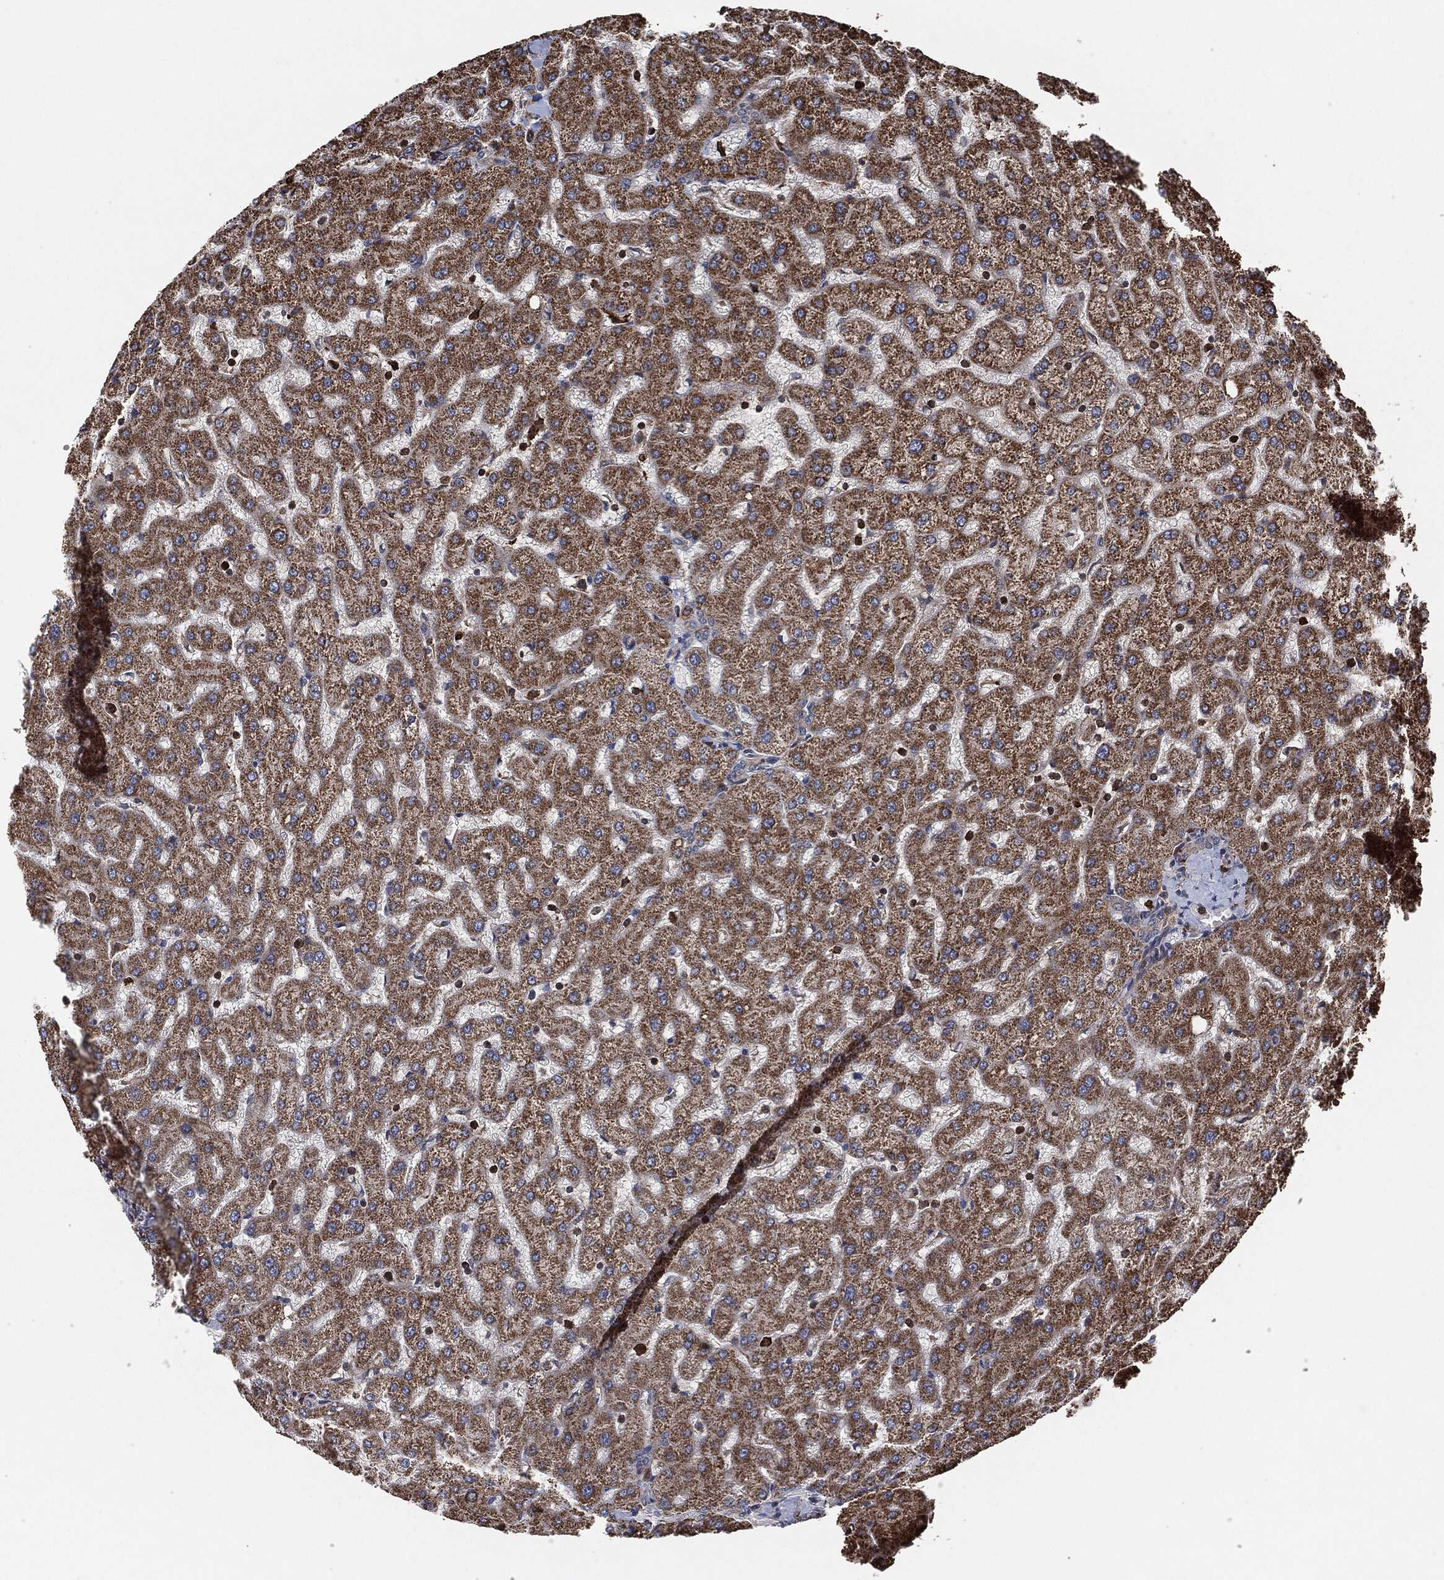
{"staining": {"intensity": "negative", "quantity": "none", "location": "none"}, "tissue": "liver", "cell_type": "Cholangiocytes", "image_type": "normal", "snomed": [{"axis": "morphology", "description": "Normal tissue, NOS"}, {"axis": "topography", "description": "Liver"}], "caption": "Image shows no significant protein positivity in cholangiocytes of benign liver.", "gene": "TPT1", "patient": {"sex": "female", "age": 50}}